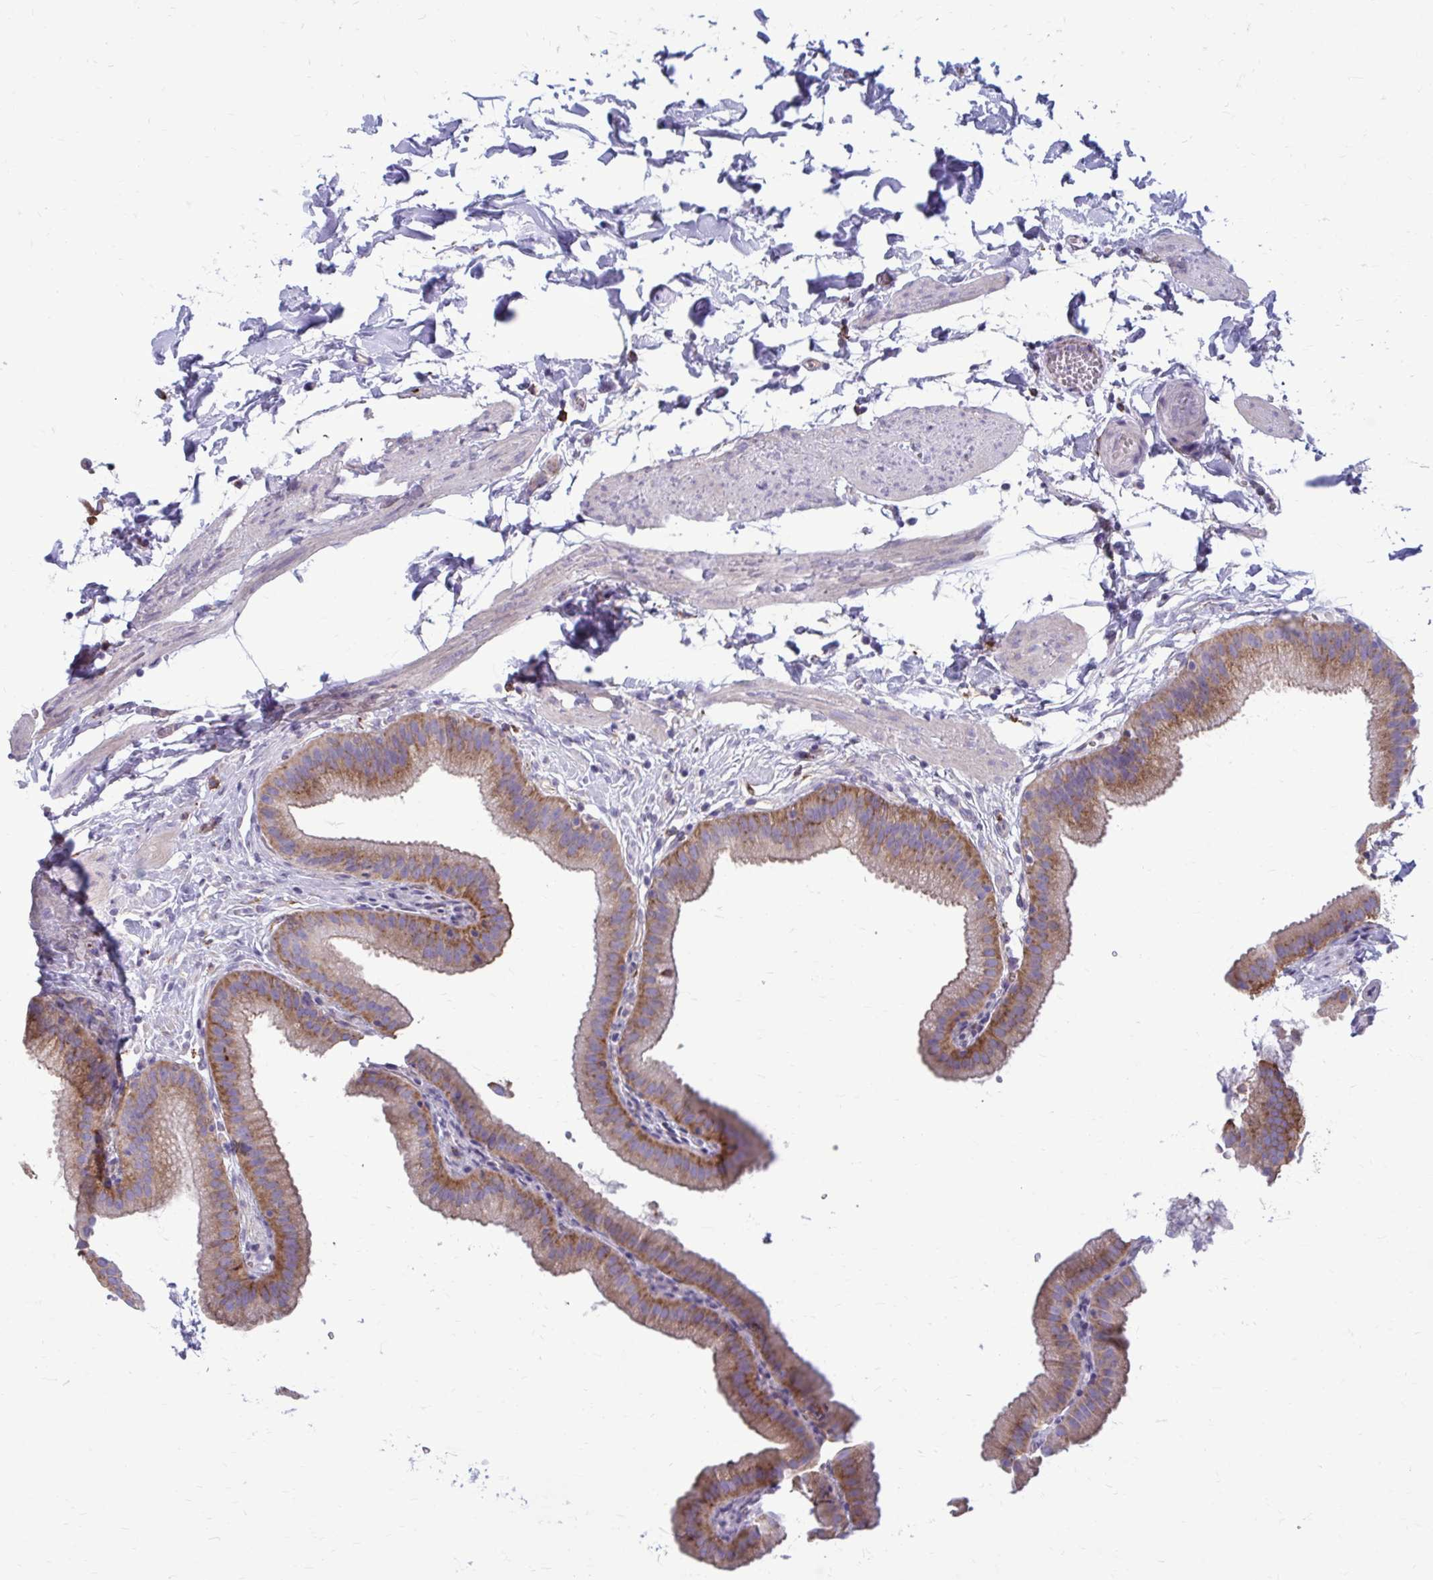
{"staining": {"intensity": "moderate", "quantity": ">75%", "location": "cytoplasmic/membranous"}, "tissue": "gallbladder", "cell_type": "Glandular cells", "image_type": "normal", "snomed": [{"axis": "morphology", "description": "Normal tissue, NOS"}, {"axis": "topography", "description": "Gallbladder"}], "caption": "Protein staining reveals moderate cytoplasmic/membranous positivity in about >75% of glandular cells in normal gallbladder. Using DAB (brown) and hematoxylin (blue) stains, captured at high magnification using brightfield microscopy.", "gene": "CLTA", "patient": {"sex": "female", "age": 63}}